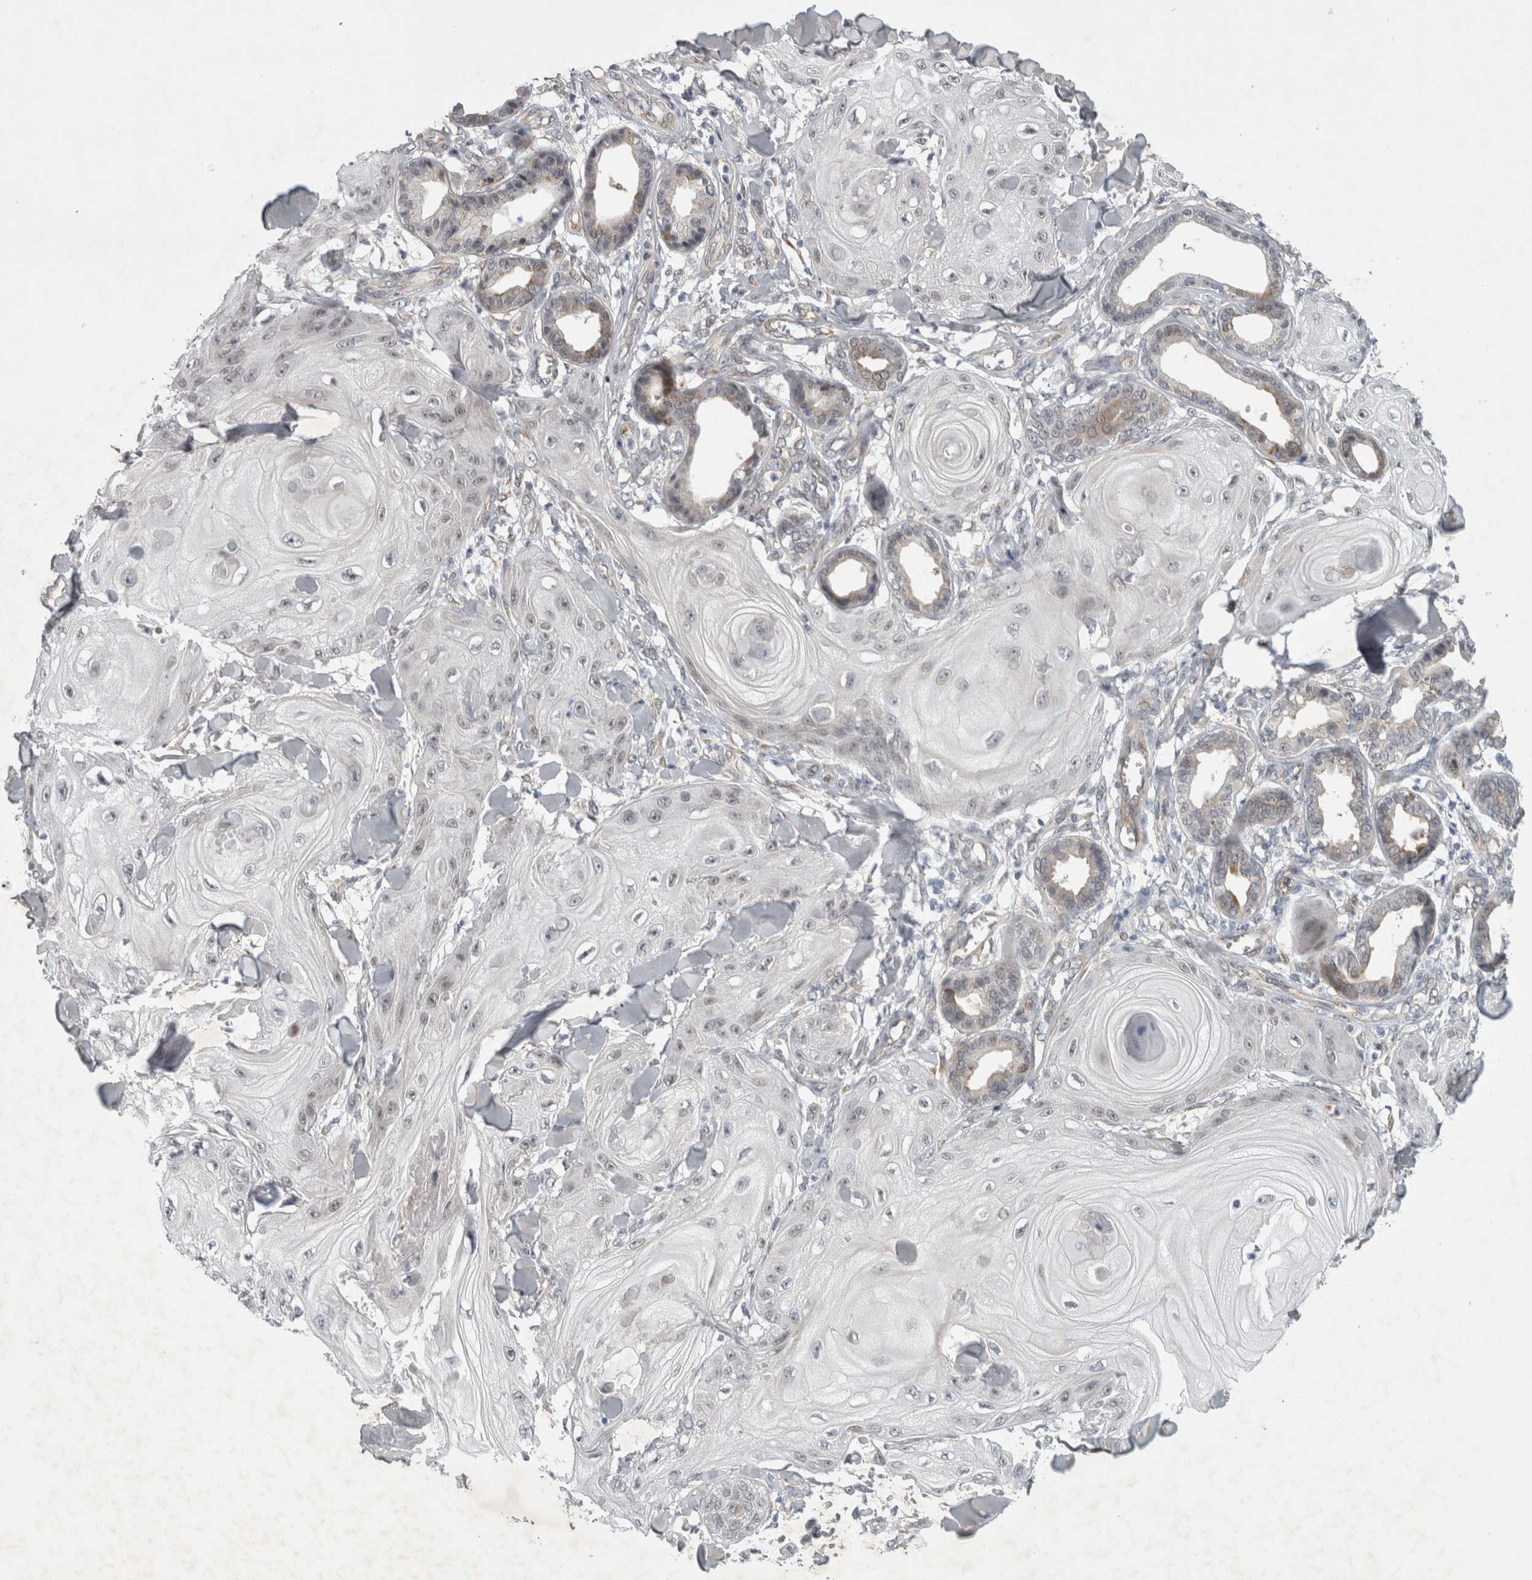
{"staining": {"intensity": "negative", "quantity": "none", "location": "none"}, "tissue": "skin cancer", "cell_type": "Tumor cells", "image_type": "cancer", "snomed": [{"axis": "morphology", "description": "Squamous cell carcinoma, NOS"}, {"axis": "topography", "description": "Skin"}], "caption": "Human squamous cell carcinoma (skin) stained for a protein using immunohistochemistry (IHC) exhibits no expression in tumor cells.", "gene": "PARP11", "patient": {"sex": "male", "age": 74}}